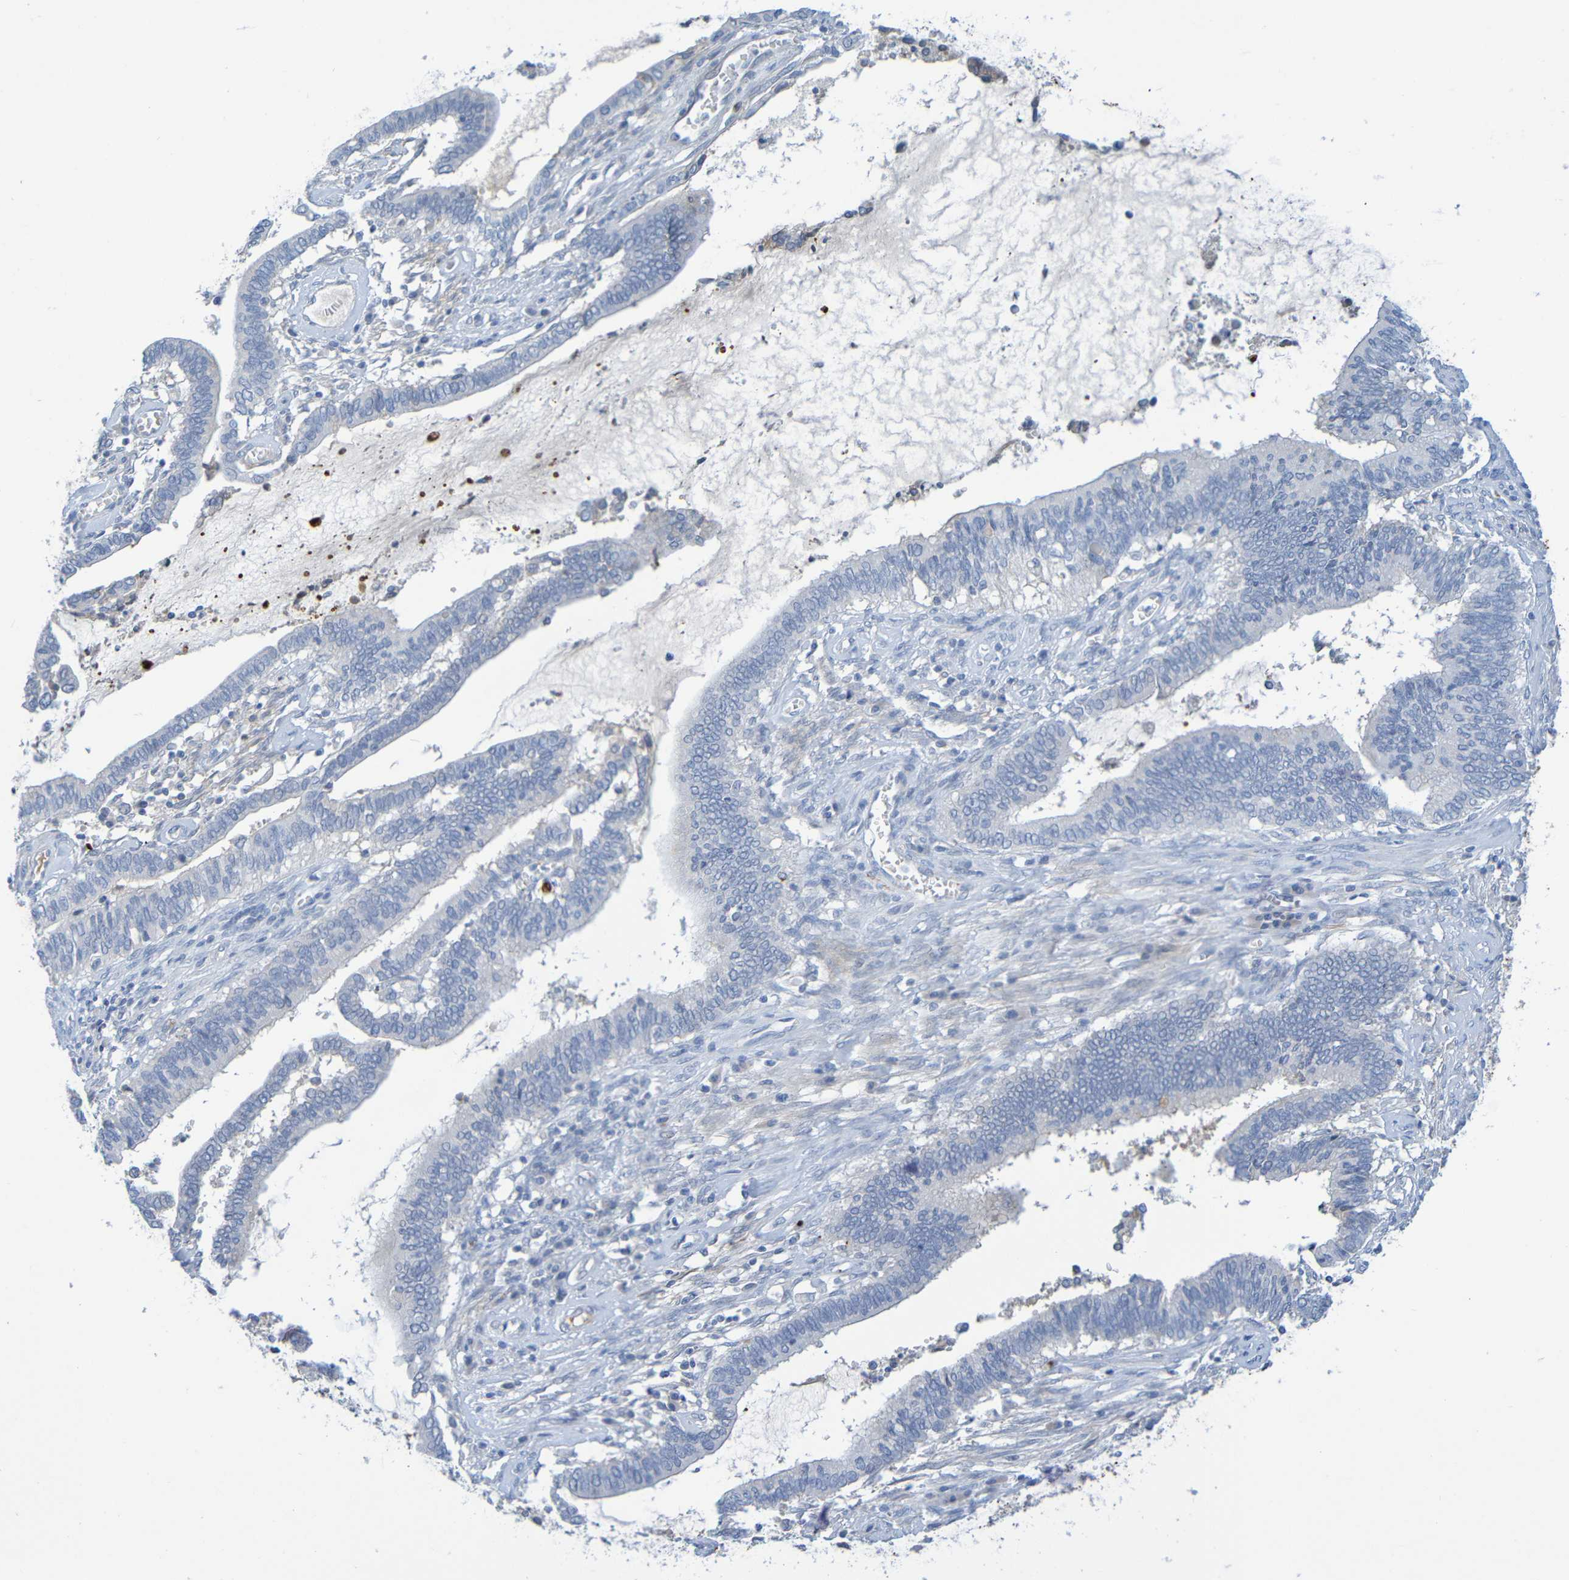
{"staining": {"intensity": "negative", "quantity": "none", "location": "none"}, "tissue": "cervical cancer", "cell_type": "Tumor cells", "image_type": "cancer", "snomed": [{"axis": "morphology", "description": "Adenocarcinoma, NOS"}, {"axis": "topography", "description": "Cervix"}], "caption": "There is no significant positivity in tumor cells of cervical cancer (adenocarcinoma). (Immunohistochemistry, brightfield microscopy, high magnification).", "gene": "IL10", "patient": {"sex": "female", "age": 44}}